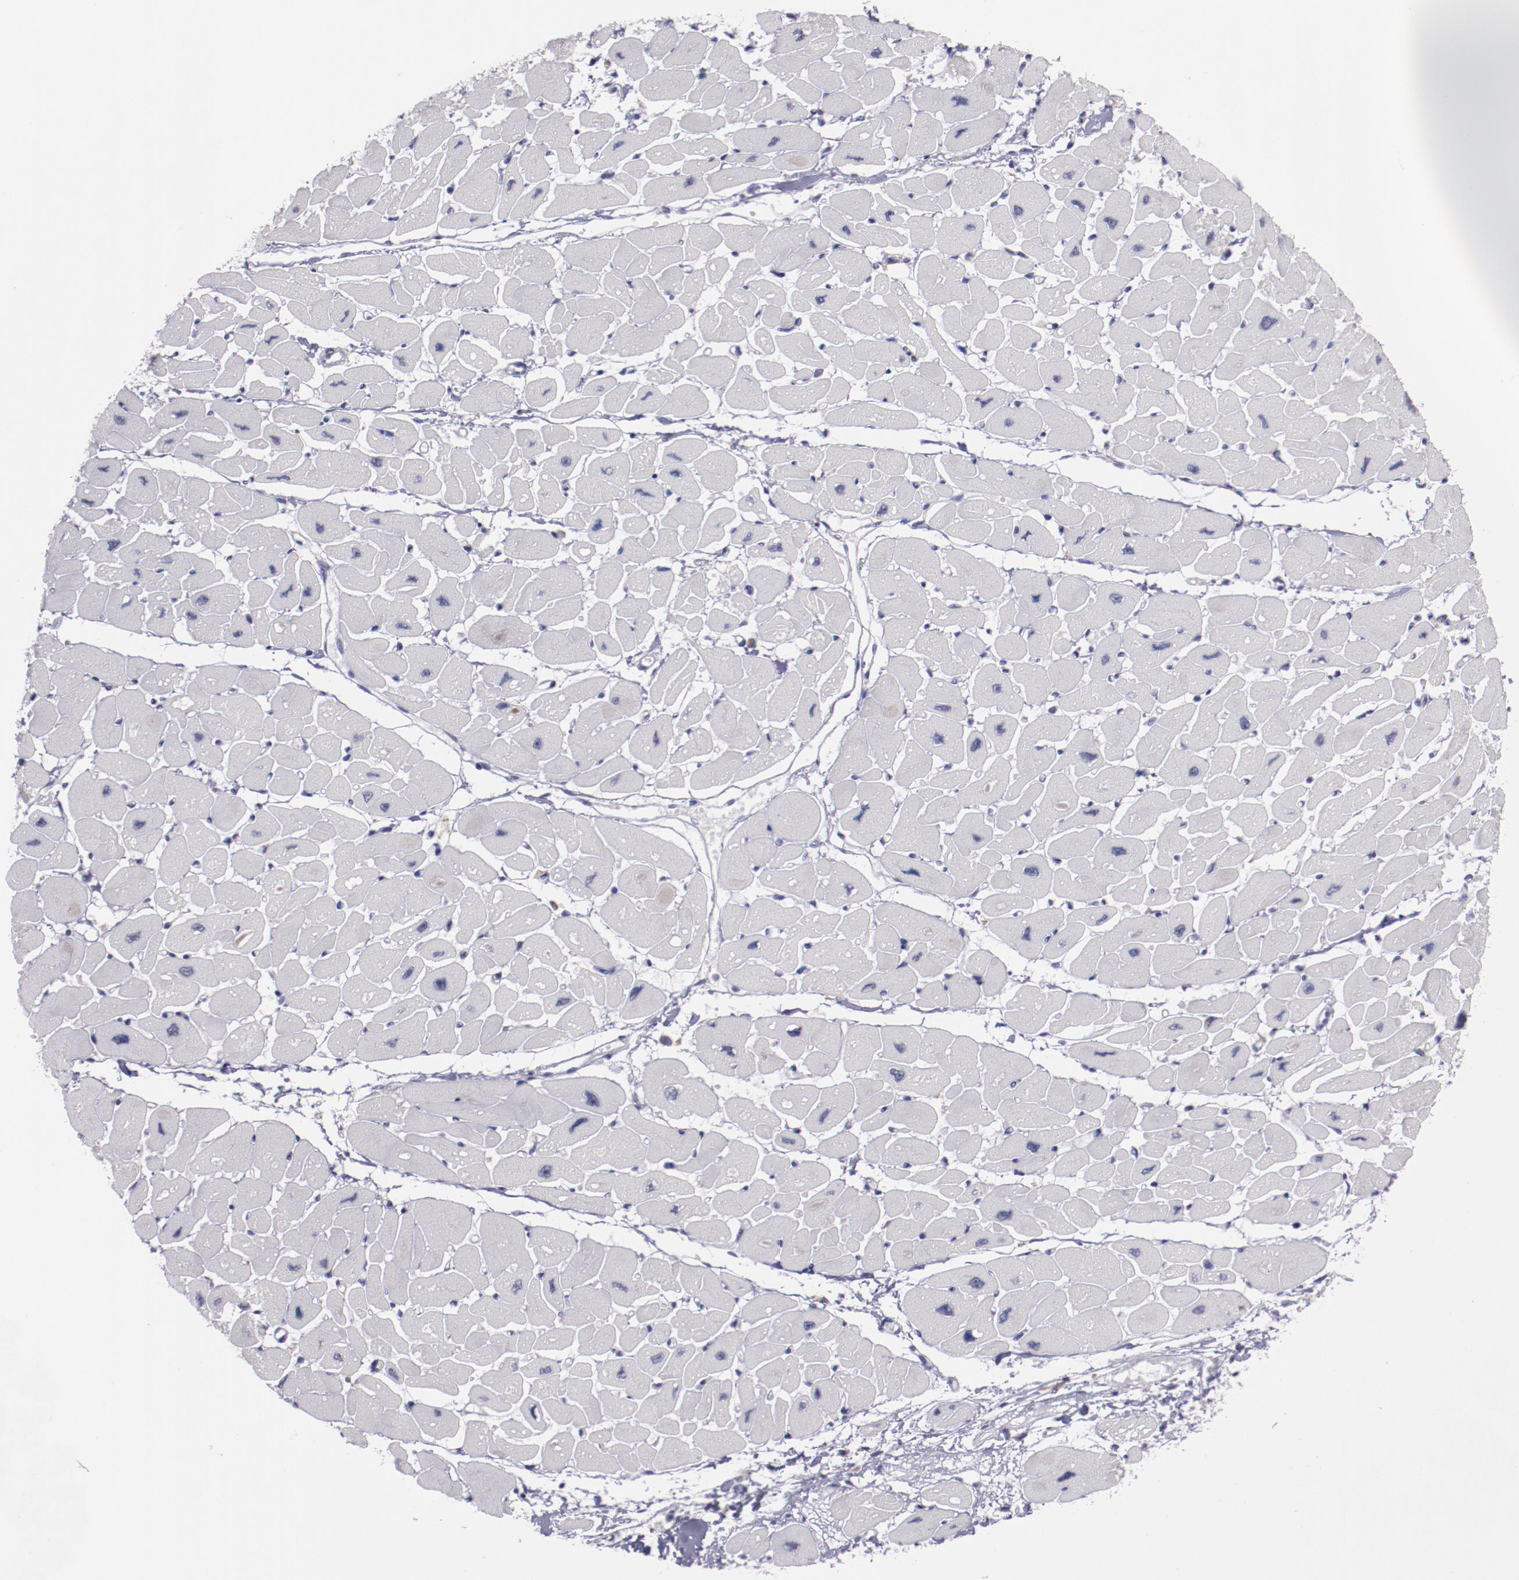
{"staining": {"intensity": "weak", "quantity": "<25%", "location": "cytoplasmic/membranous,nuclear"}, "tissue": "heart muscle", "cell_type": "Cardiomyocytes", "image_type": "normal", "snomed": [{"axis": "morphology", "description": "Normal tissue, NOS"}, {"axis": "topography", "description": "Heart"}], "caption": "The photomicrograph reveals no significant expression in cardiomyocytes of heart muscle.", "gene": "NRXN3", "patient": {"sex": "female", "age": 54}}